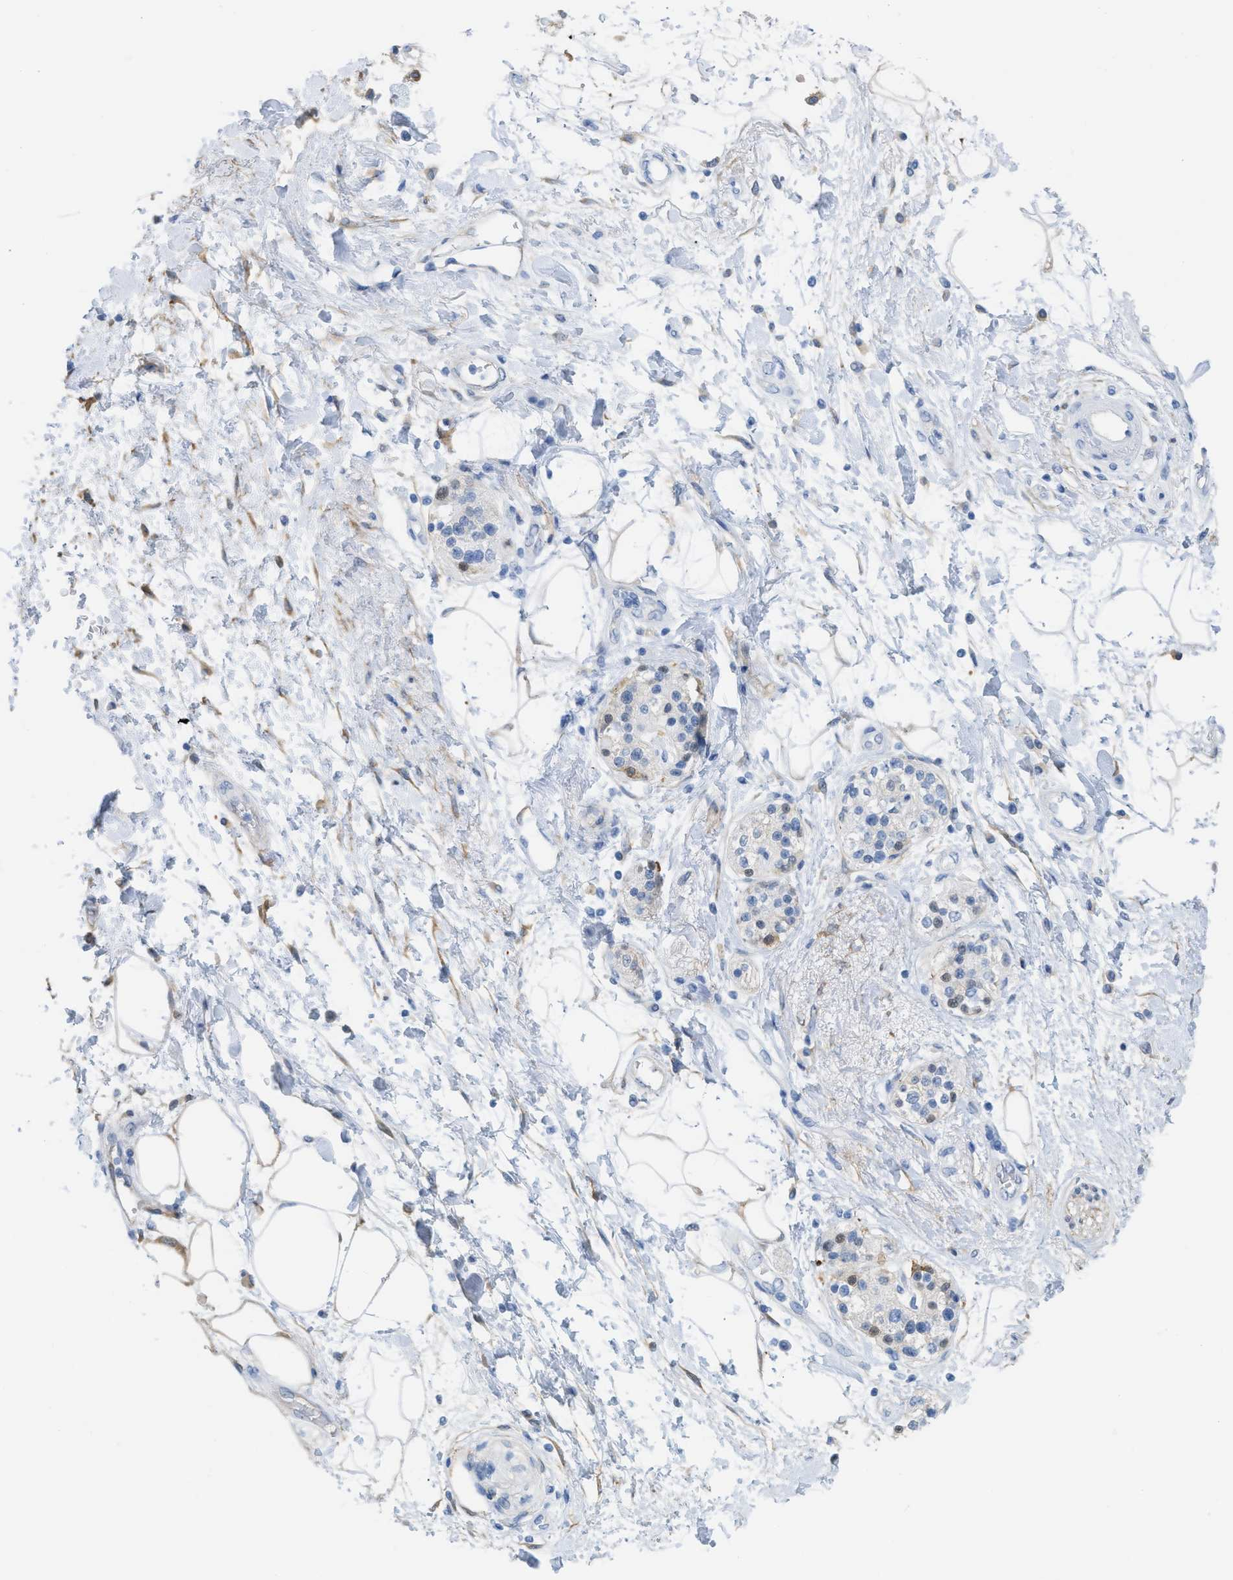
{"staining": {"intensity": "negative", "quantity": "none", "location": "none"}, "tissue": "adipose tissue", "cell_type": "Adipocytes", "image_type": "normal", "snomed": [{"axis": "morphology", "description": "Normal tissue, NOS"}, {"axis": "morphology", "description": "Adenocarcinoma, NOS"}, {"axis": "topography", "description": "Duodenum"}, {"axis": "topography", "description": "Peripheral nerve tissue"}], "caption": "DAB (3,3'-diaminobenzidine) immunohistochemical staining of unremarkable human adipose tissue displays no significant staining in adipocytes.", "gene": "ASGR1", "patient": {"sex": "female", "age": 60}}